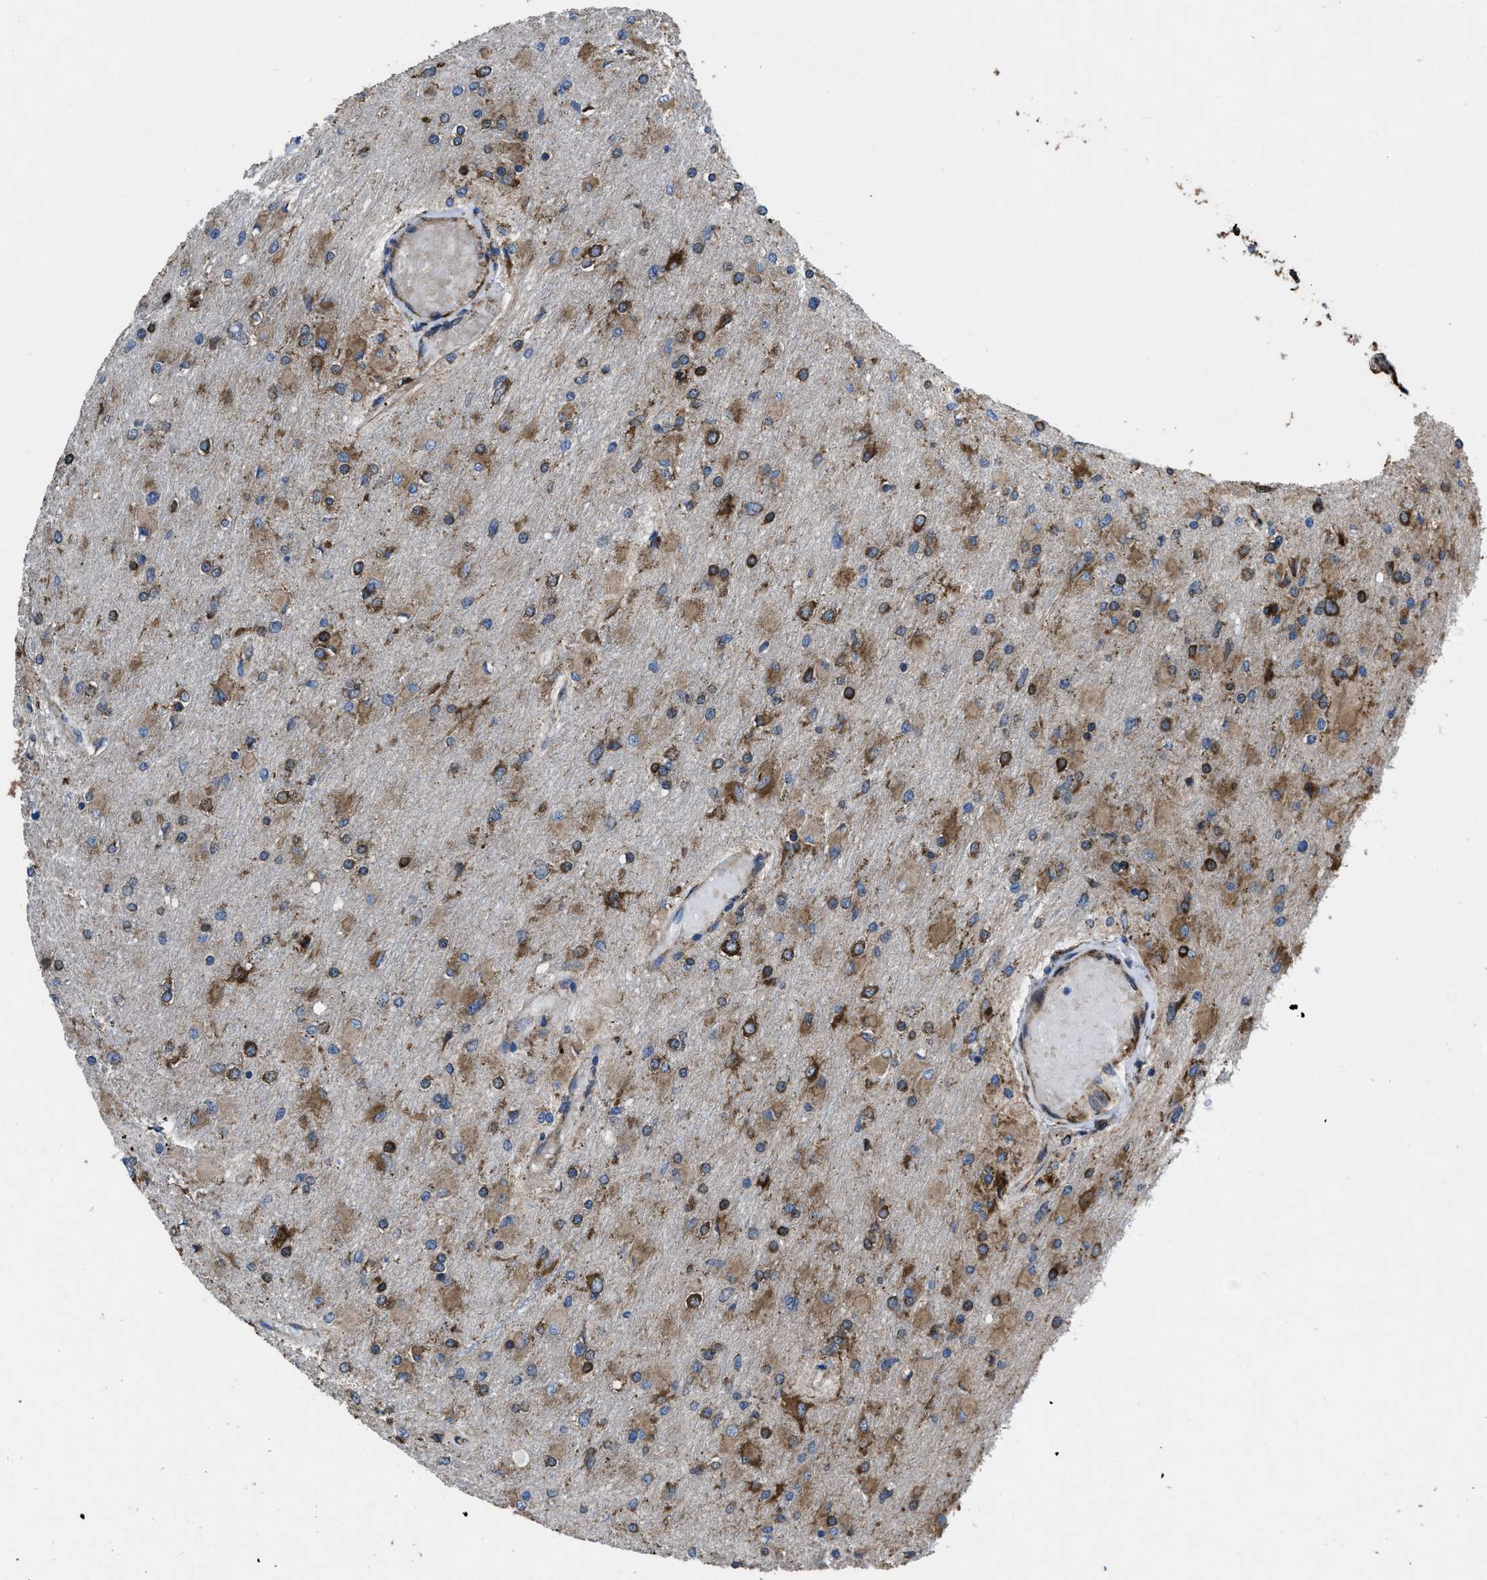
{"staining": {"intensity": "moderate", "quantity": ">75%", "location": "cytoplasmic/membranous"}, "tissue": "glioma", "cell_type": "Tumor cells", "image_type": "cancer", "snomed": [{"axis": "morphology", "description": "Glioma, malignant, High grade"}, {"axis": "topography", "description": "Cerebral cortex"}], "caption": "High-grade glioma (malignant) stained with immunohistochemistry (IHC) displays moderate cytoplasmic/membranous positivity in approximately >75% of tumor cells. The protein of interest is shown in brown color, while the nuclei are stained blue.", "gene": "CAPRIN1", "patient": {"sex": "female", "age": 36}}